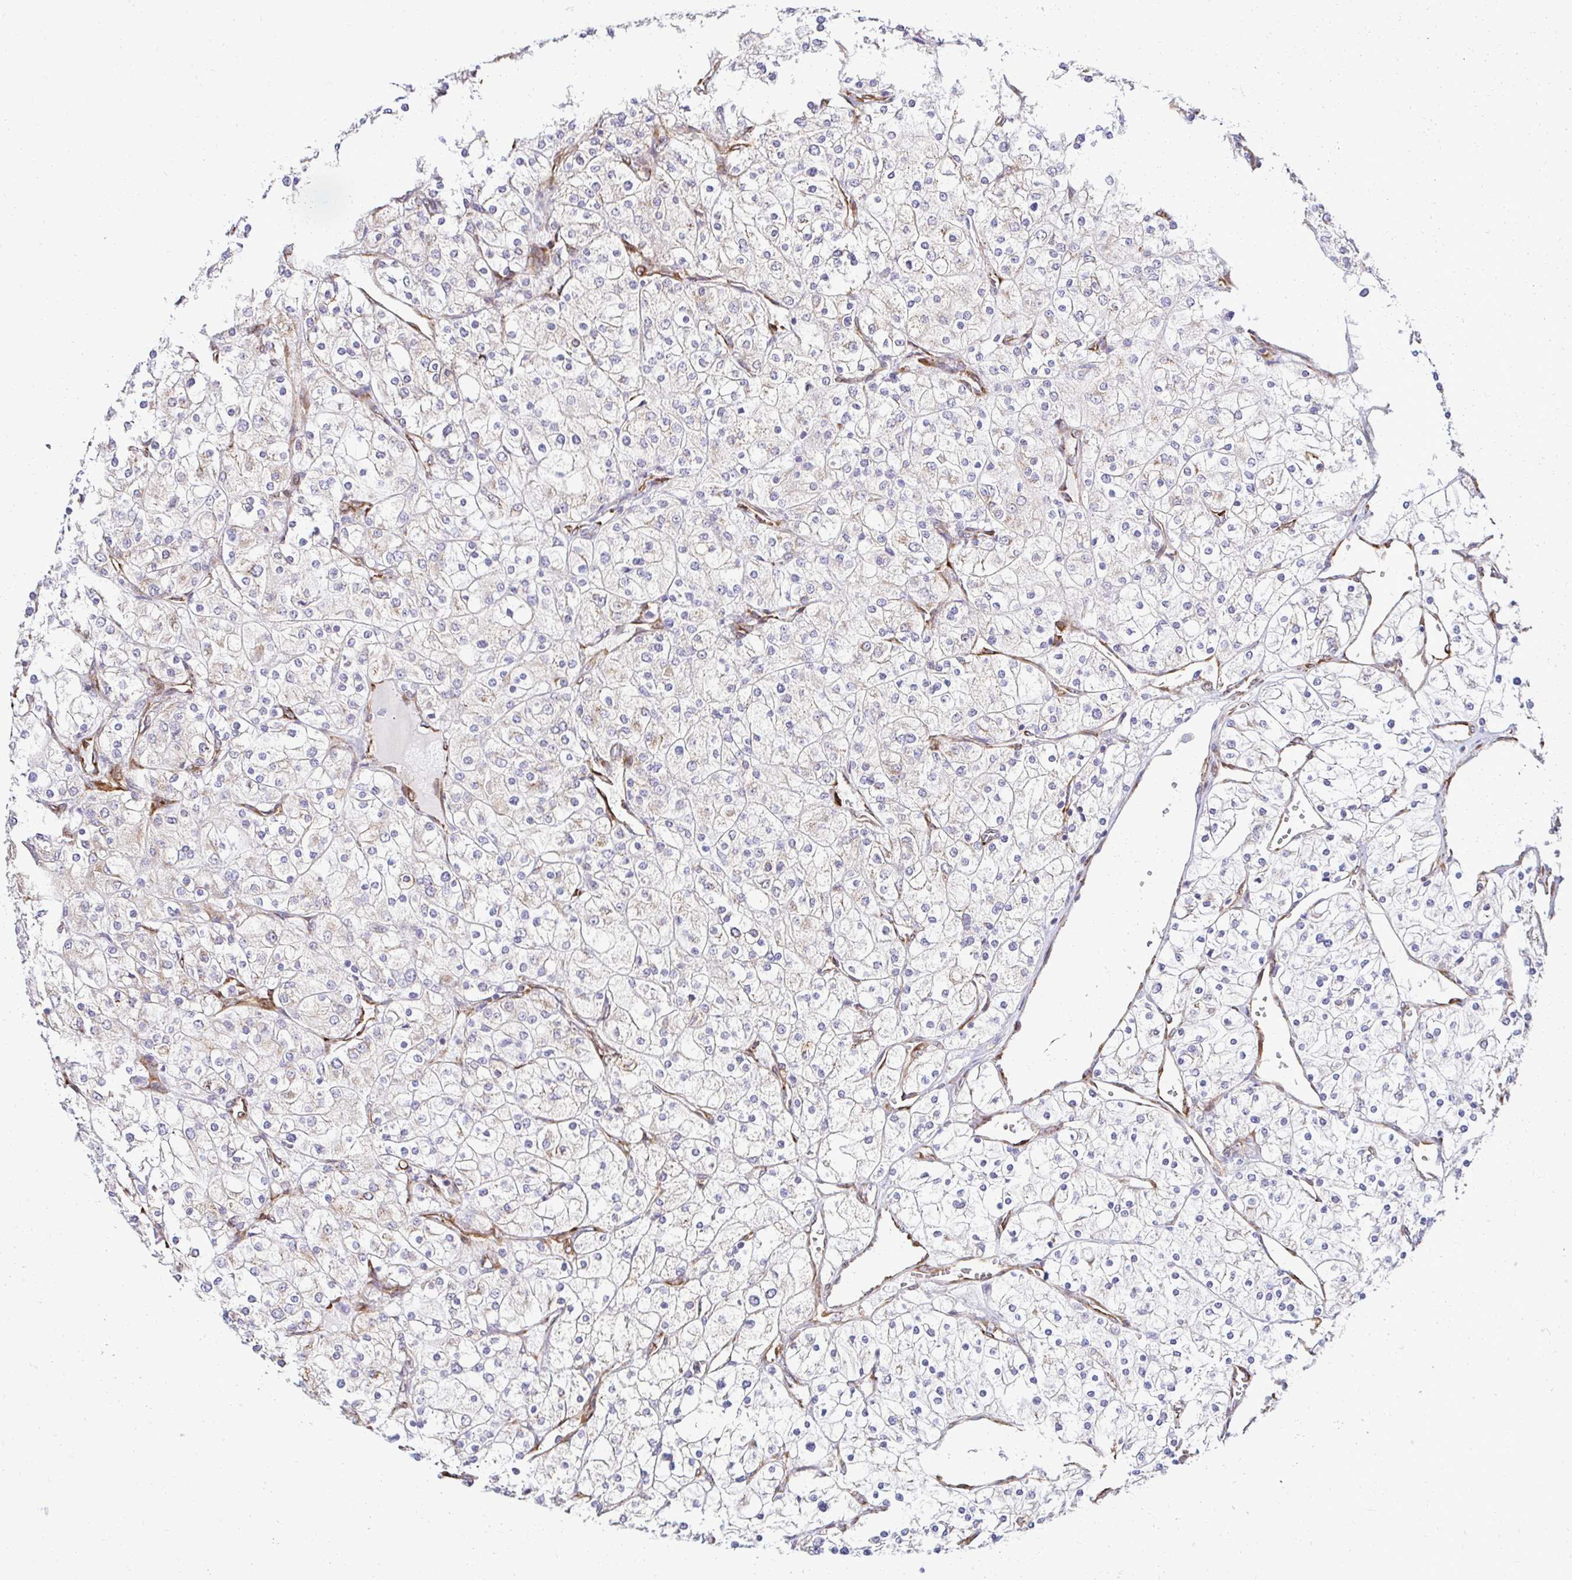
{"staining": {"intensity": "negative", "quantity": "none", "location": "none"}, "tissue": "renal cancer", "cell_type": "Tumor cells", "image_type": "cancer", "snomed": [{"axis": "morphology", "description": "Adenocarcinoma, NOS"}, {"axis": "topography", "description": "Kidney"}], "caption": "Immunohistochemical staining of renal cancer (adenocarcinoma) shows no significant expression in tumor cells.", "gene": "HPS1", "patient": {"sex": "male", "age": 80}}